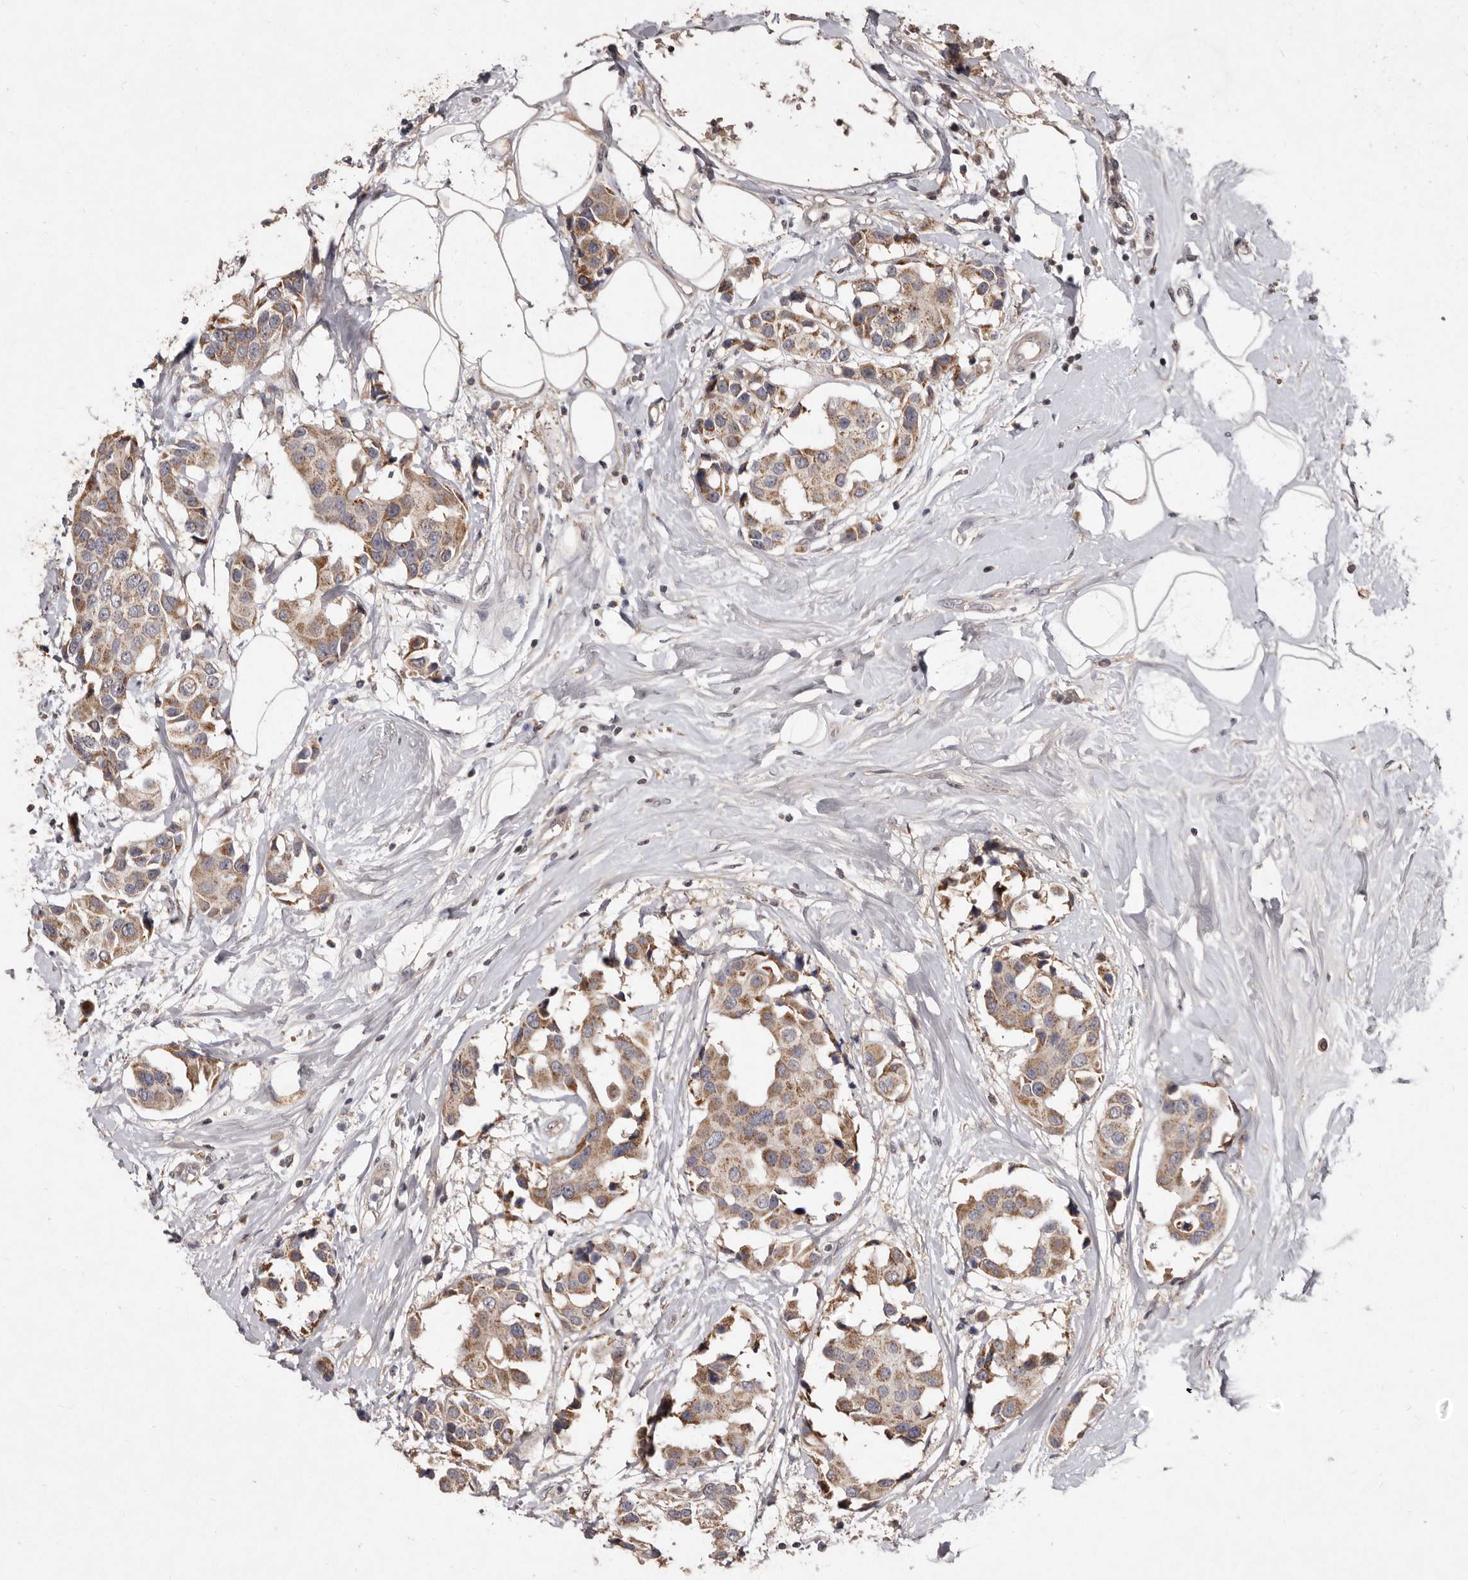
{"staining": {"intensity": "moderate", "quantity": ">75%", "location": "cytoplasmic/membranous"}, "tissue": "breast cancer", "cell_type": "Tumor cells", "image_type": "cancer", "snomed": [{"axis": "morphology", "description": "Normal tissue, NOS"}, {"axis": "morphology", "description": "Duct carcinoma"}, {"axis": "topography", "description": "Breast"}], "caption": "Immunohistochemistry (IHC) micrograph of human breast cancer stained for a protein (brown), which exhibits medium levels of moderate cytoplasmic/membranous staining in about >75% of tumor cells.", "gene": "FLAD1", "patient": {"sex": "female", "age": 39}}